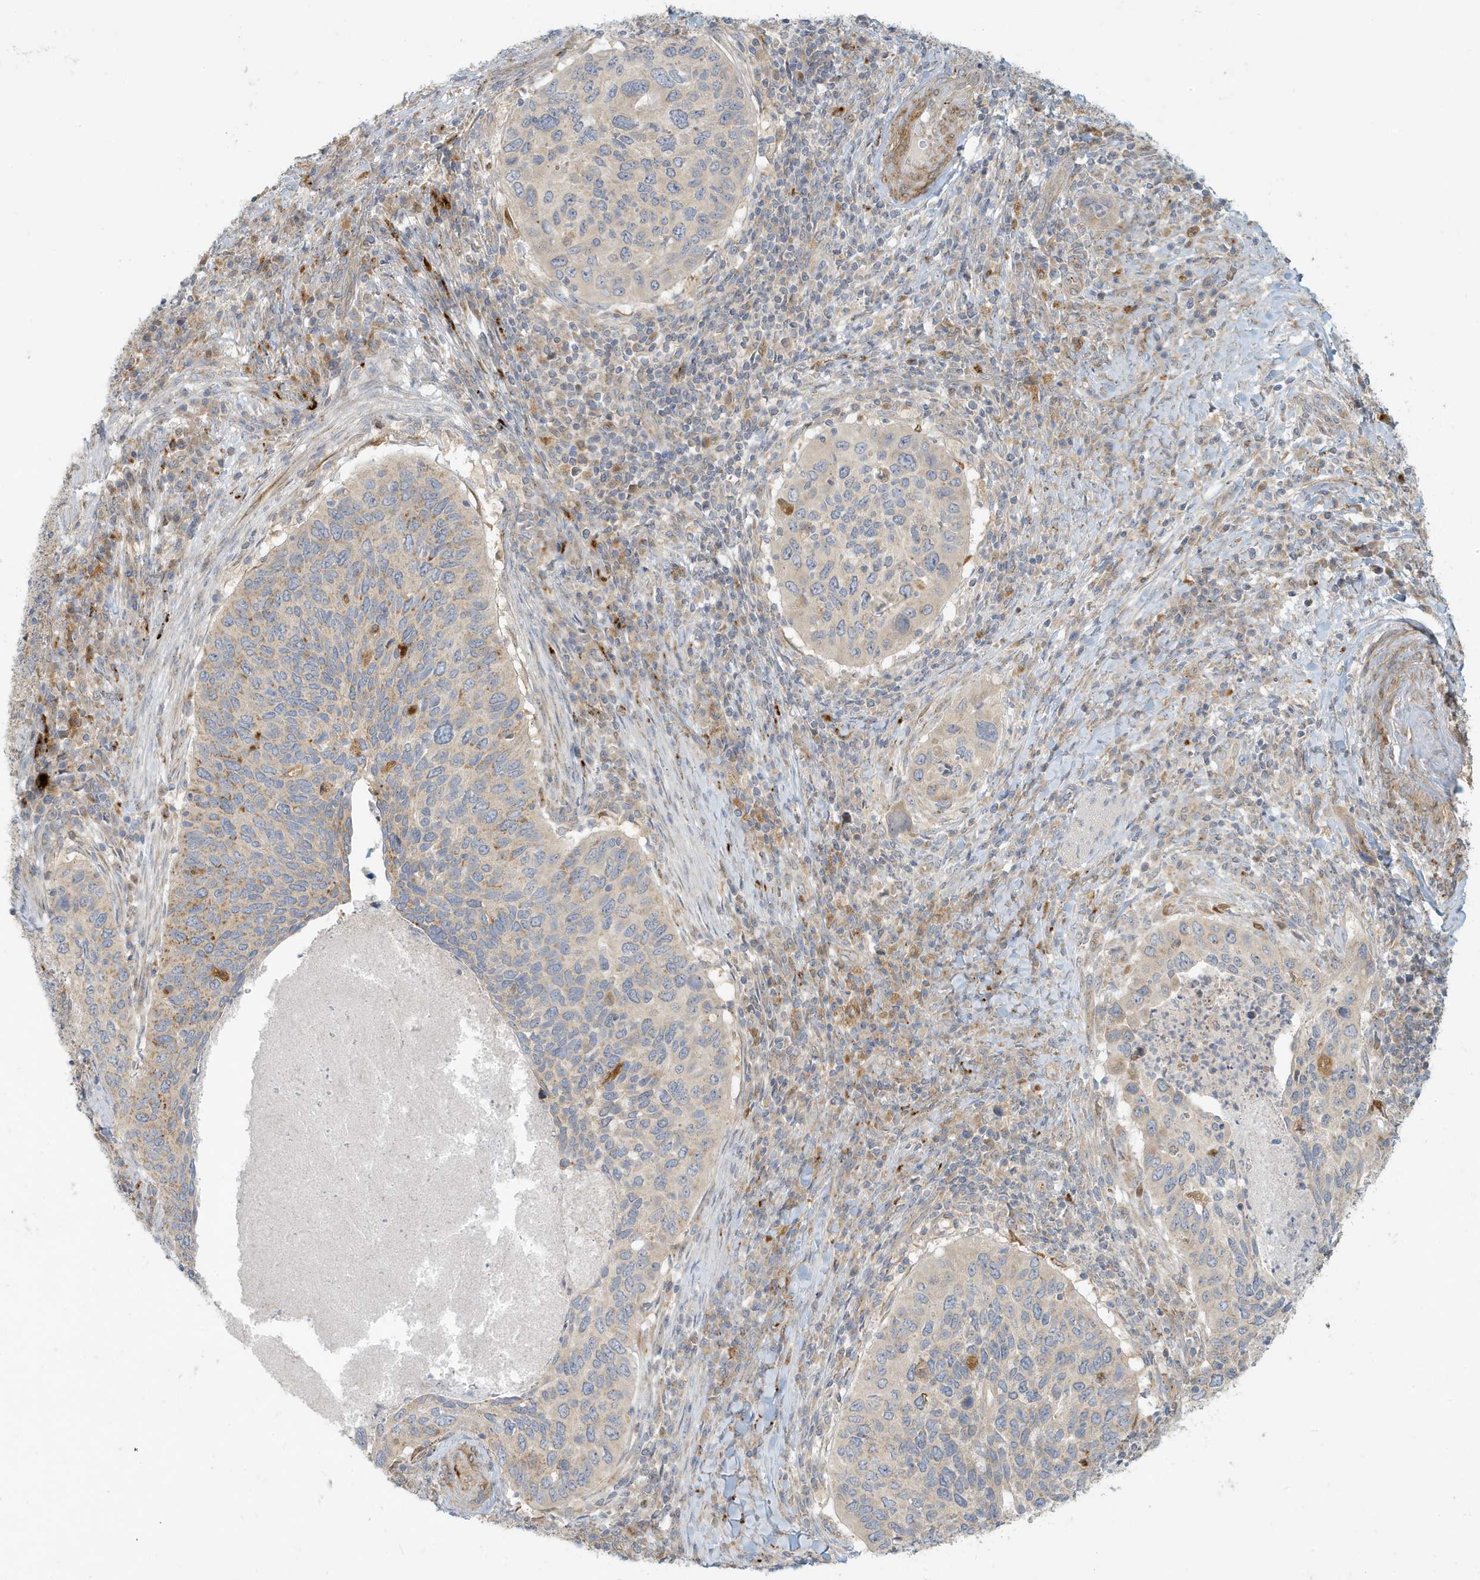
{"staining": {"intensity": "negative", "quantity": "none", "location": "none"}, "tissue": "cervical cancer", "cell_type": "Tumor cells", "image_type": "cancer", "snomed": [{"axis": "morphology", "description": "Squamous cell carcinoma, NOS"}, {"axis": "topography", "description": "Cervix"}], "caption": "Protein analysis of squamous cell carcinoma (cervical) reveals no significant staining in tumor cells.", "gene": "MCOLN1", "patient": {"sex": "female", "age": 38}}